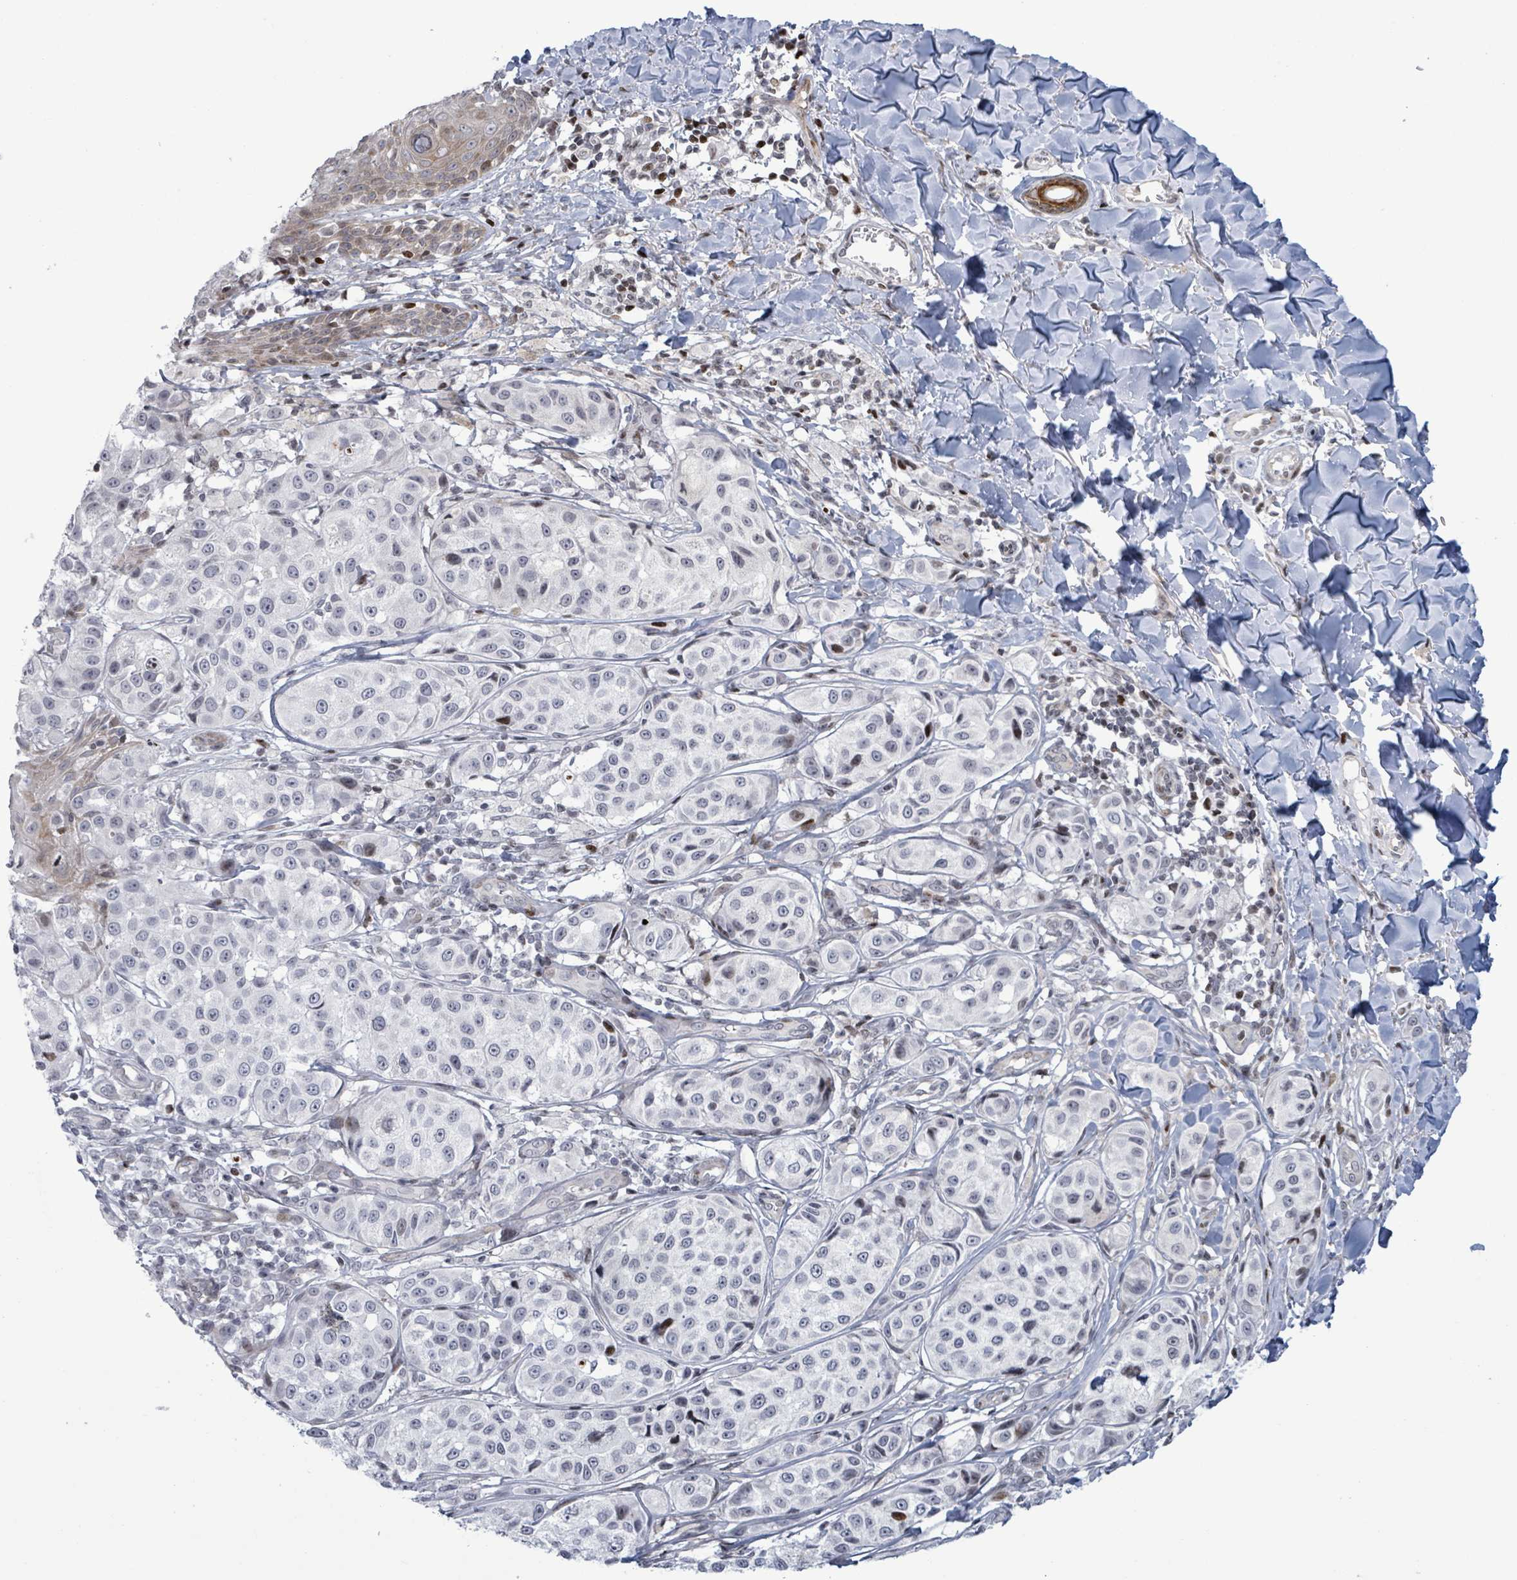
{"staining": {"intensity": "moderate", "quantity": "<25%", "location": "nuclear"}, "tissue": "melanoma", "cell_type": "Tumor cells", "image_type": "cancer", "snomed": [{"axis": "morphology", "description": "Malignant melanoma, NOS"}, {"axis": "topography", "description": "Skin"}], "caption": "IHC image of malignant melanoma stained for a protein (brown), which shows low levels of moderate nuclear positivity in approximately <25% of tumor cells.", "gene": "FNDC4", "patient": {"sex": "male", "age": 39}}